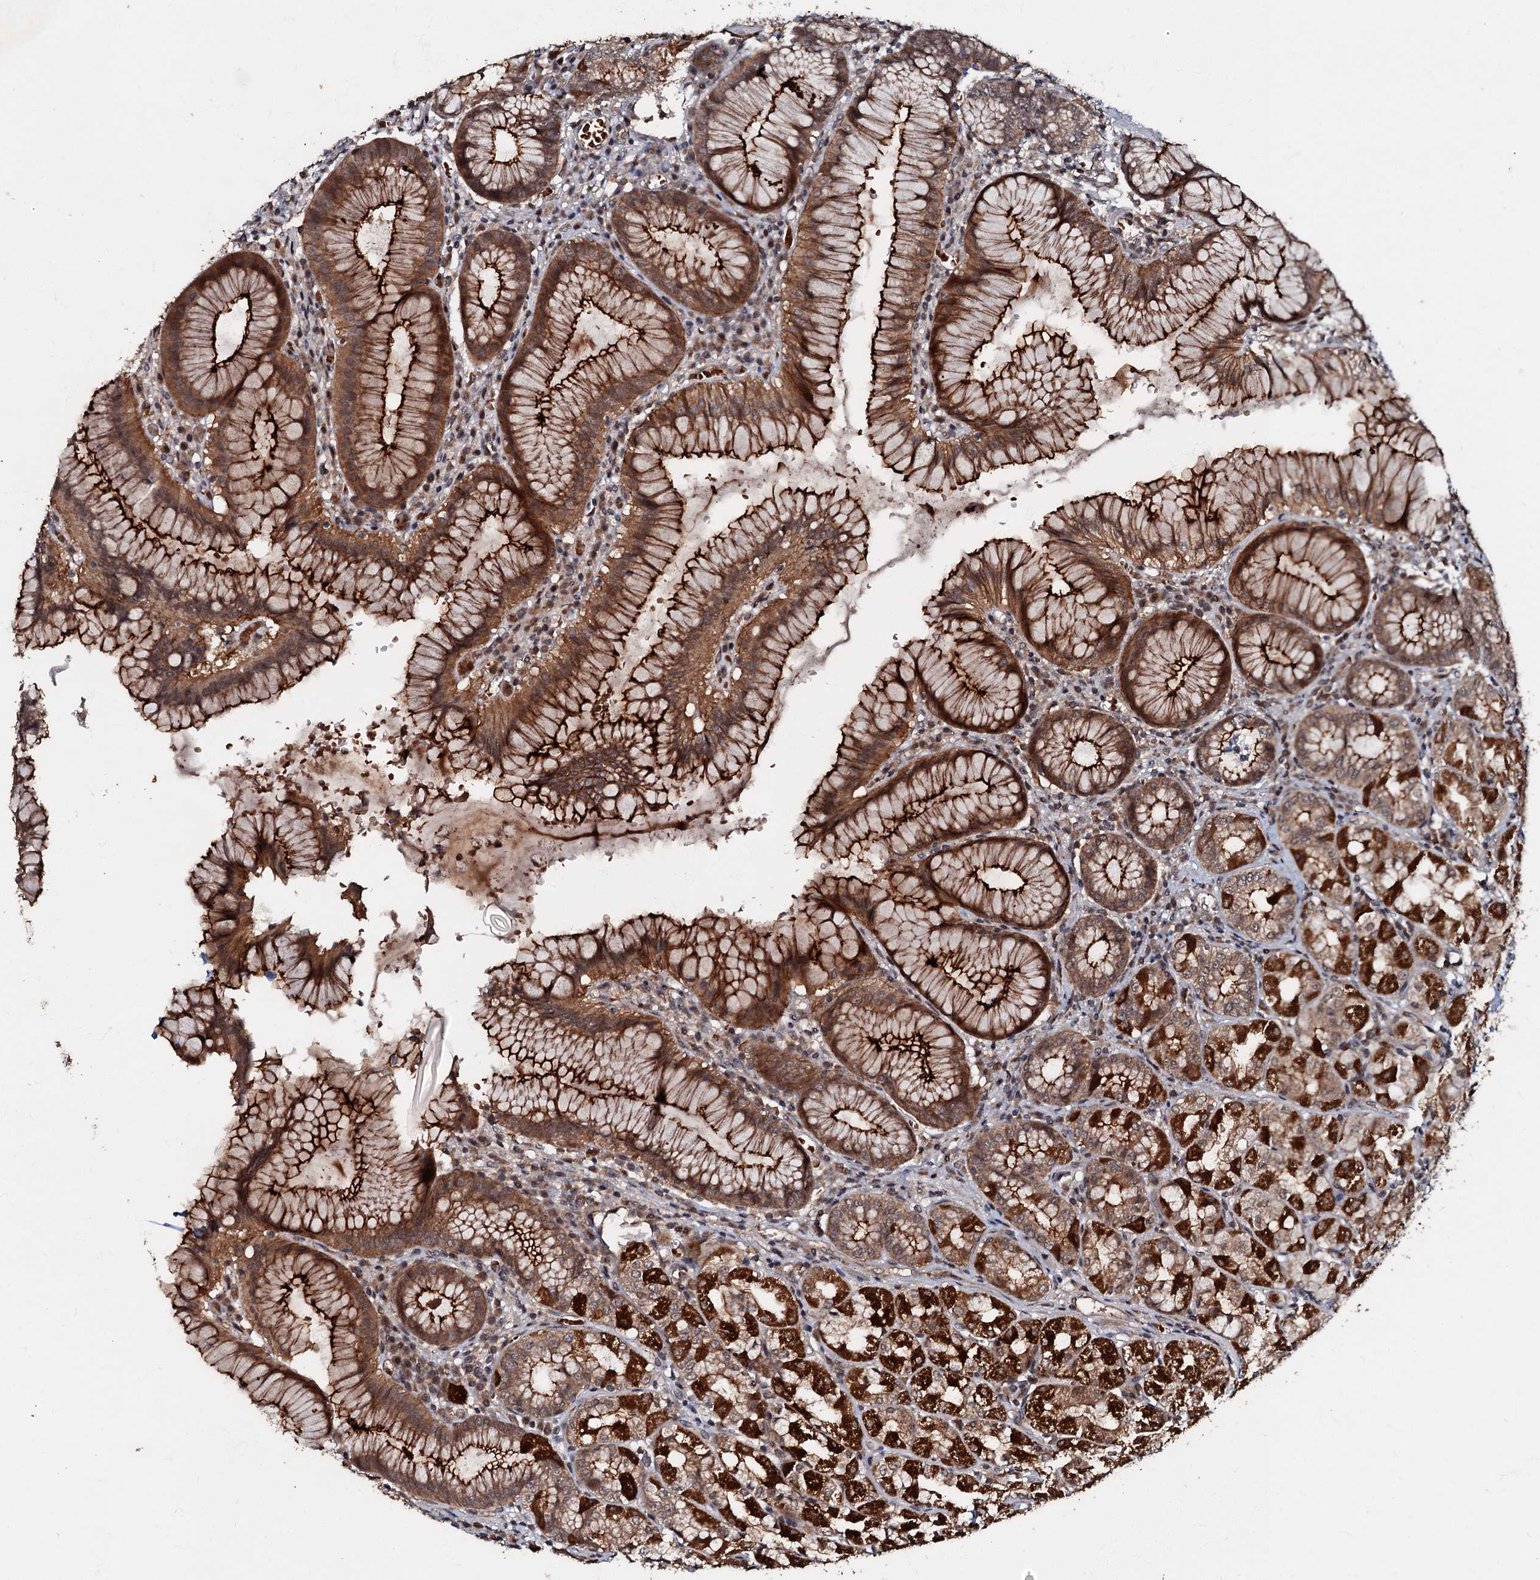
{"staining": {"intensity": "strong", "quantity": ">75%", "location": "cytoplasmic/membranous"}, "tissue": "stomach", "cell_type": "Glandular cells", "image_type": "normal", "snomed": [{"axis": "morphology", "description": "Normal tissue, NOS"}, {"axis": "topography", "description": "Stomach"}], "caption": "A brown stain shows strong cytoplasmic/membranous positivity of a protein in glandular cells of unremarkable human stomach.", "gene": "MANSC4", "patient": {"sex": "male", "age": 55}}